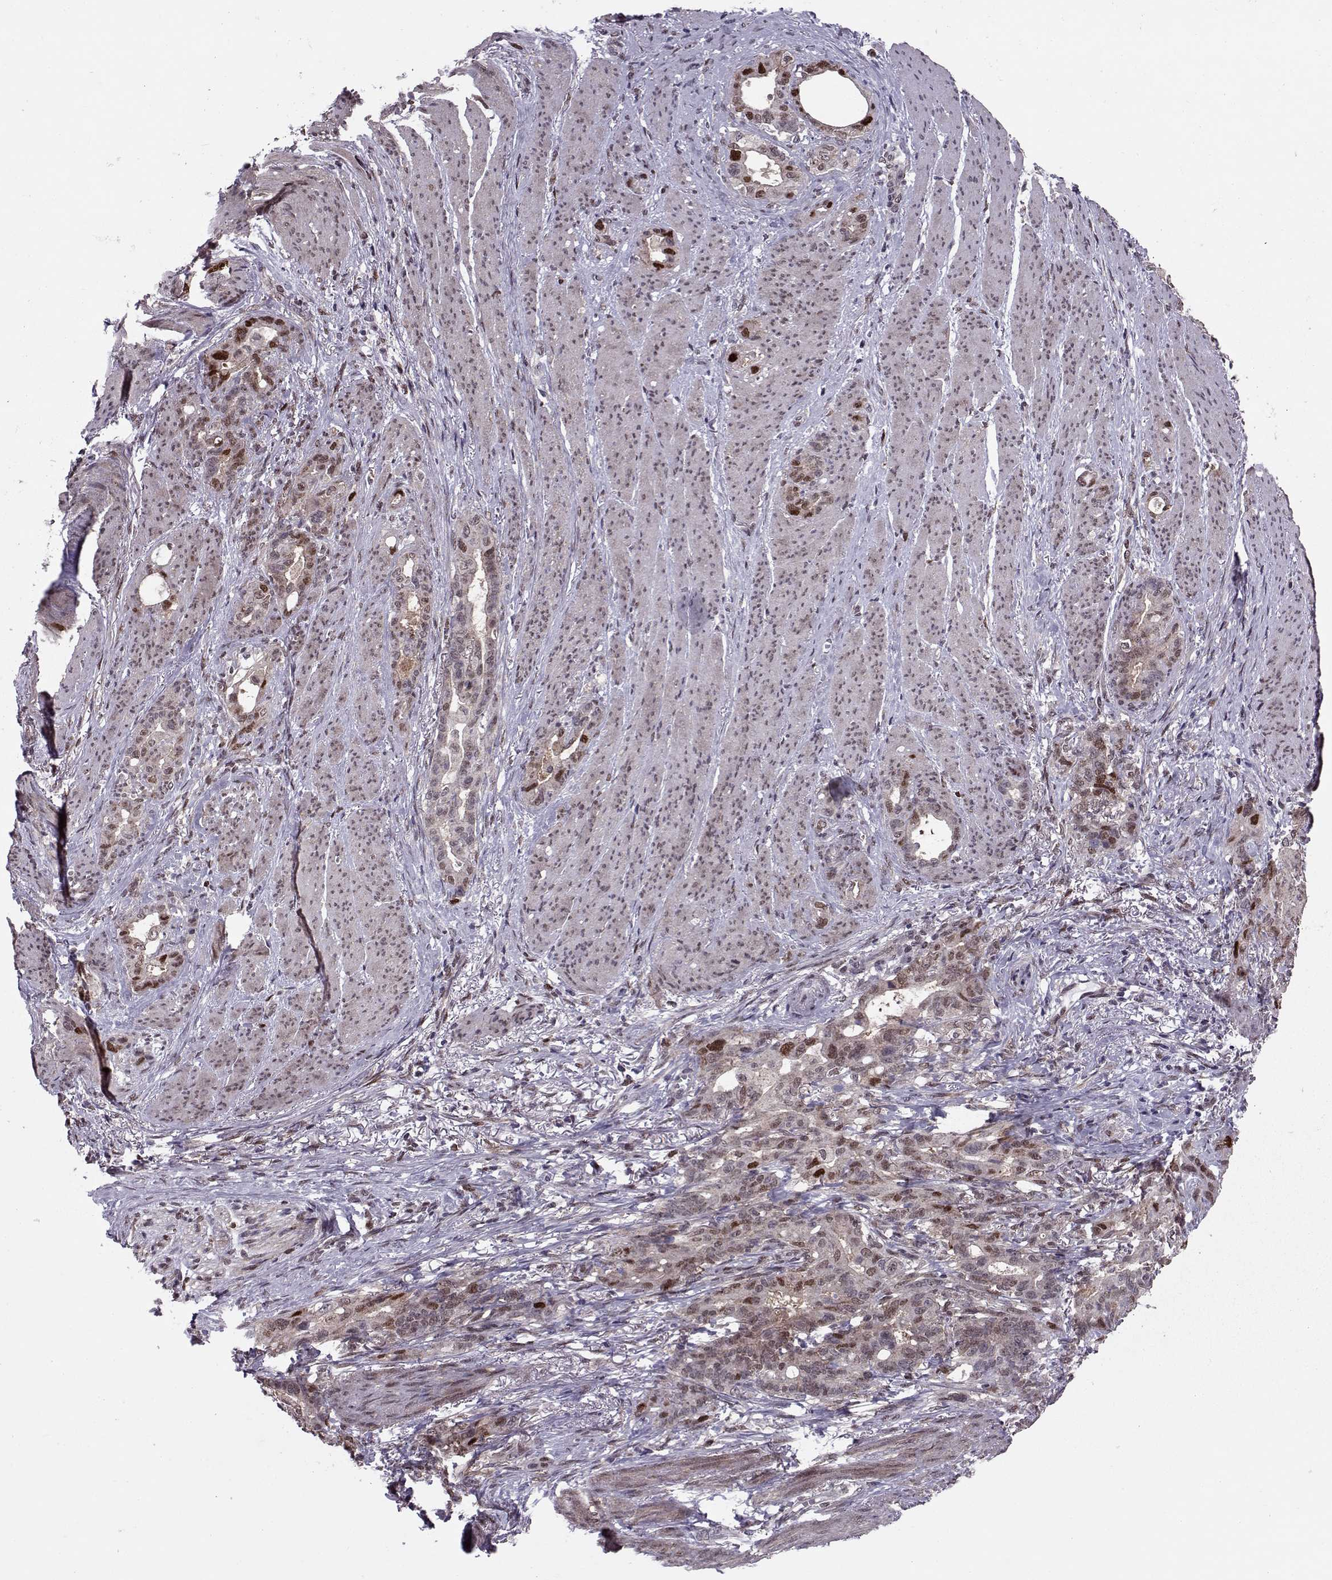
{"staining": {"intensity": "moderate", "quantity": "<25%", "location": "nuclear"}, "tissue": "stomach cancer", "cell_type": "Tumor cells", "image_type": "cancer", "snomed": [{"axis": "morphology", "description": "Normal tissue, NOS"}, {"axis": "morphology", "description": "Adenocarcinoma, NOS"}, {"axis": "topography", "description": "Esophagus"}, {"axis": "topography", "description": "Stomach, upper"}], "caption": "This micrograph shows adenocarcinoma (stomach) stained with immunohistochemistry (IHC) to label a protein in brown. The nuclear of tumor cells show moderate positivity for the protein. Nuclei are counter-stained blue.", "gene": "CDK4", "patient": {"sex": "male", "age": 62}}